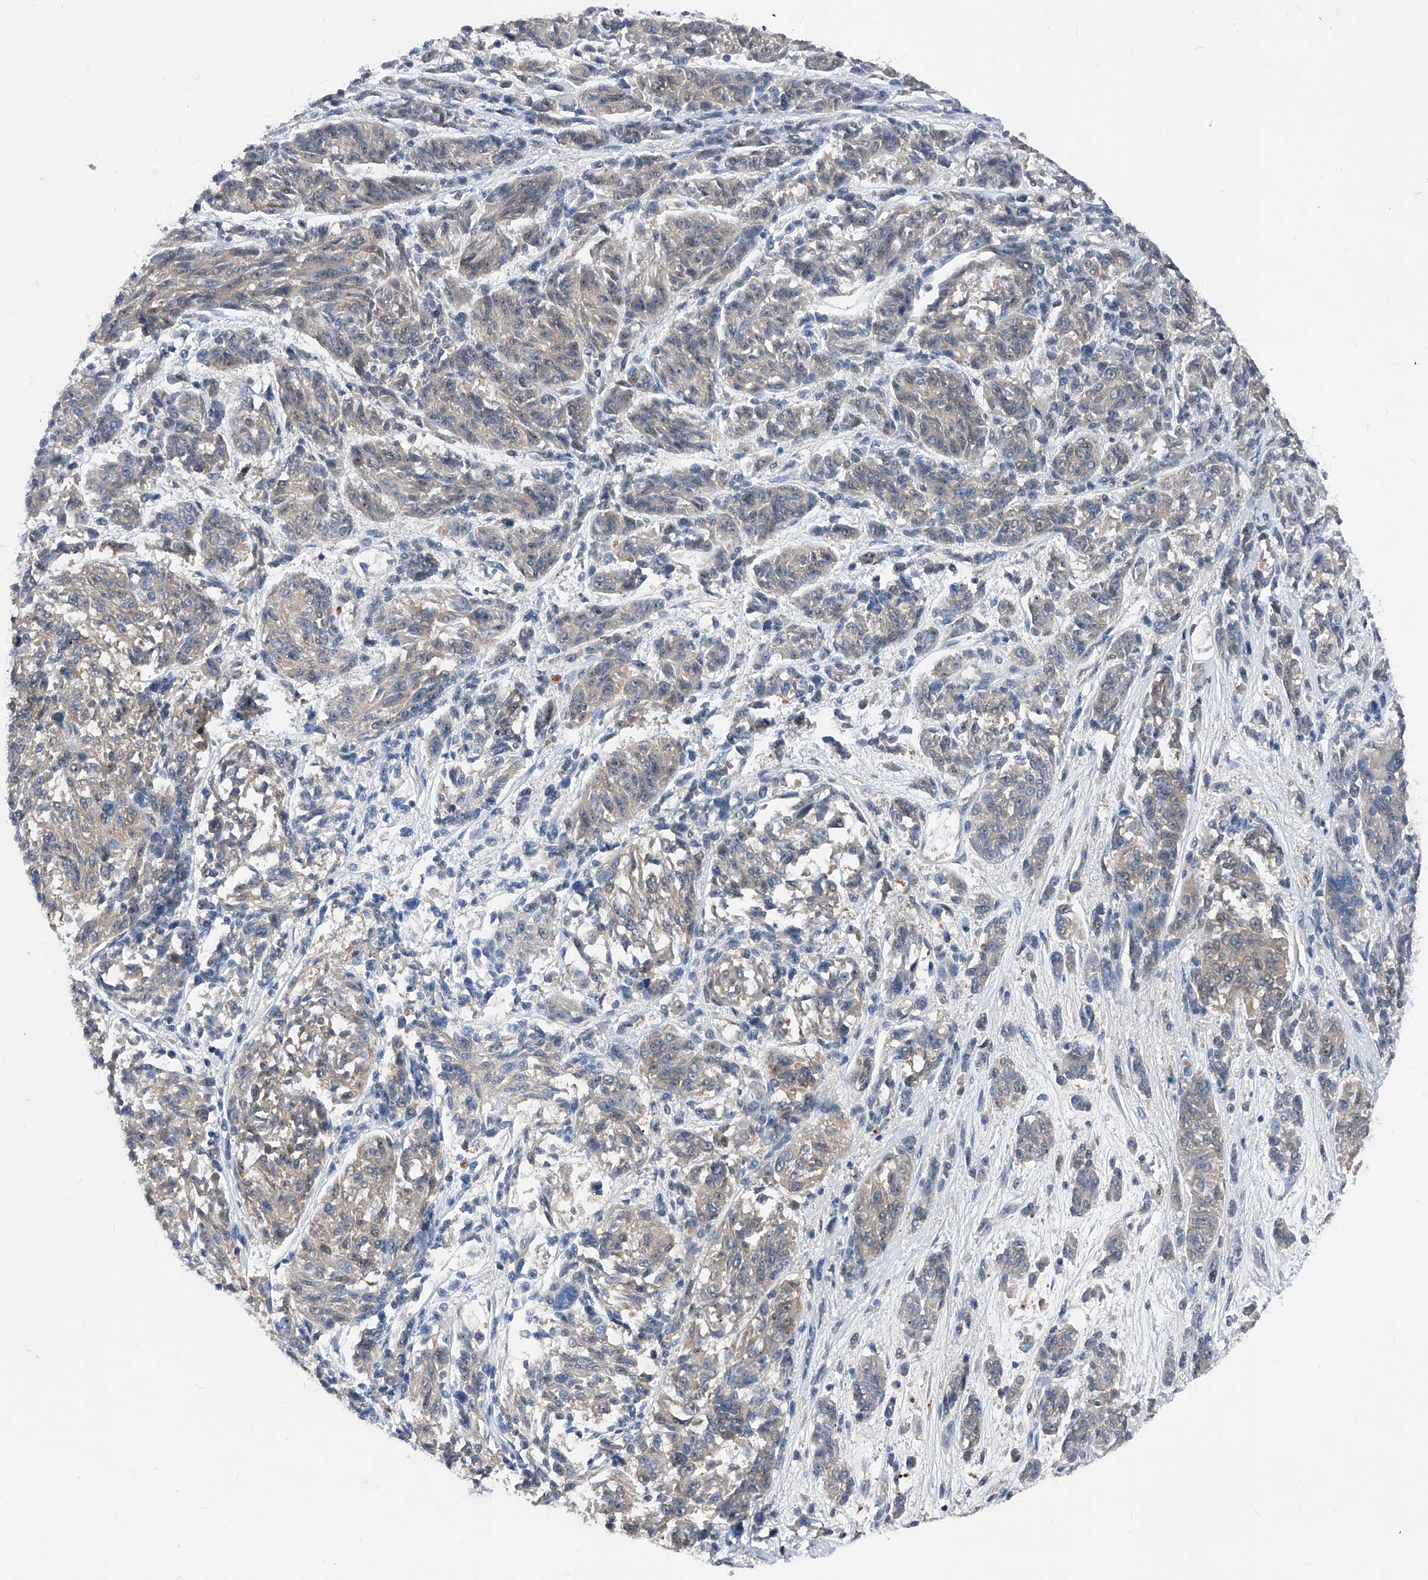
{"staining": {"intensity": "negative", "quantity": "none", "location": "none"}, "tissue": "melanoma", "cell_type": "Tumor cells", "image_type": "cancer", "snomed": [{"axis": "morphology", "description": "Malignant melanoma, NOS"}, {"axis": "topography", "description": "Skin"}], "caption": "Tumor cells show no significant protein expression in malignant melanoma.", "gene": "MAP2K6", "patient": {"sex": "male", "age": 53}}